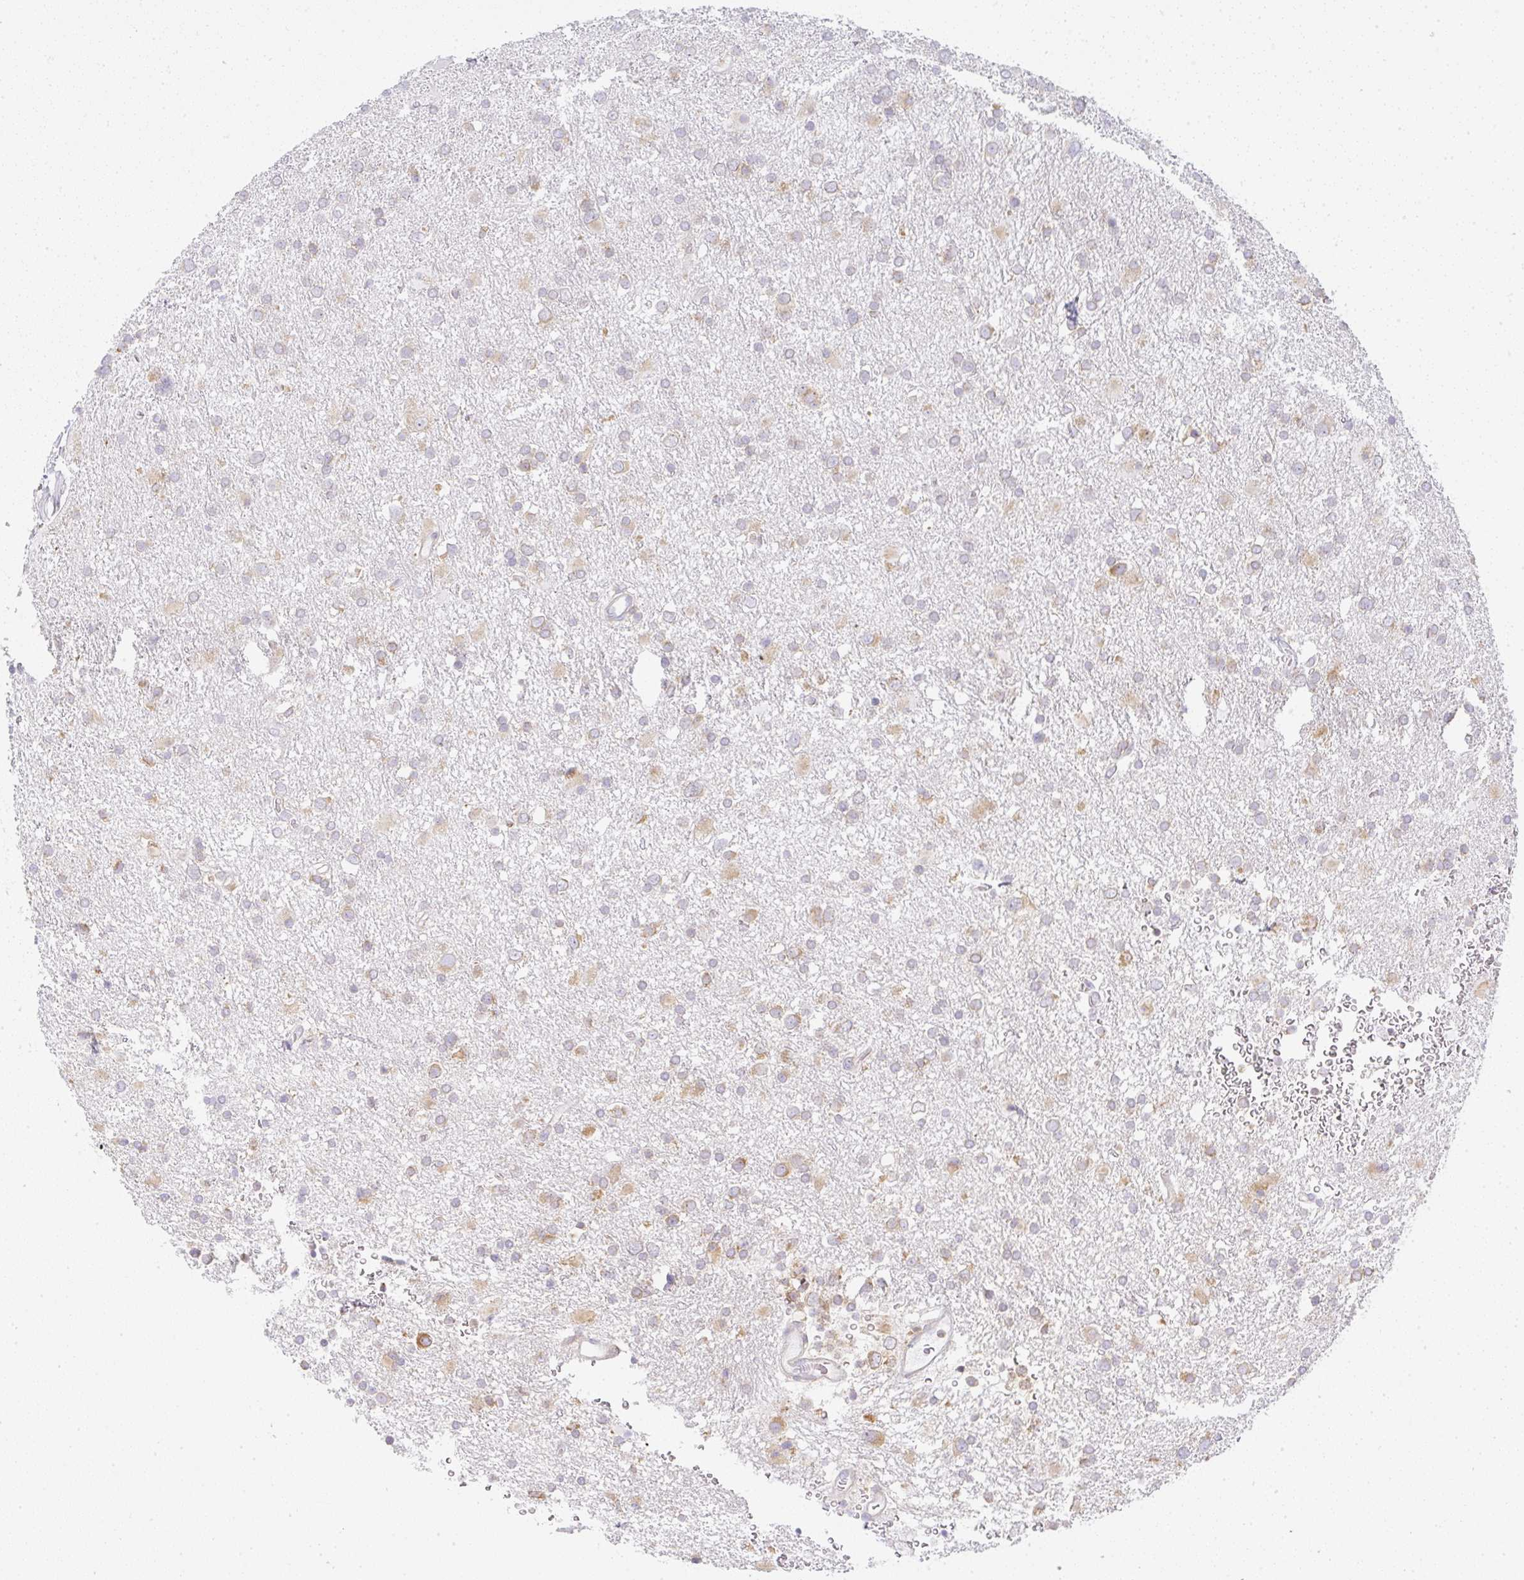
{"staining": {"intensity": "moderate", "quantity": "25%-75%", "location": "cytoplasmic/membranous"}, "tissue": "glioma", "cell_type": "Tumor cells", "image_type": "cancer", "snomed": [{"axis": "morphology", "description": "Glioma, malignant, Low grade"}, {"axis": "topography", "description": "Brain"}], "caption": "A brown stain highlights moderate cytoplasmic/membranous positivity of a protein in human malignant glioma (low-grade) tumor cells. (DAB (3,3'-diaminobenzidine) IHC with brightfield microscopy, high magnification).", "gene": "DERL2", "patient": {"sex": "female", "age": 32}}